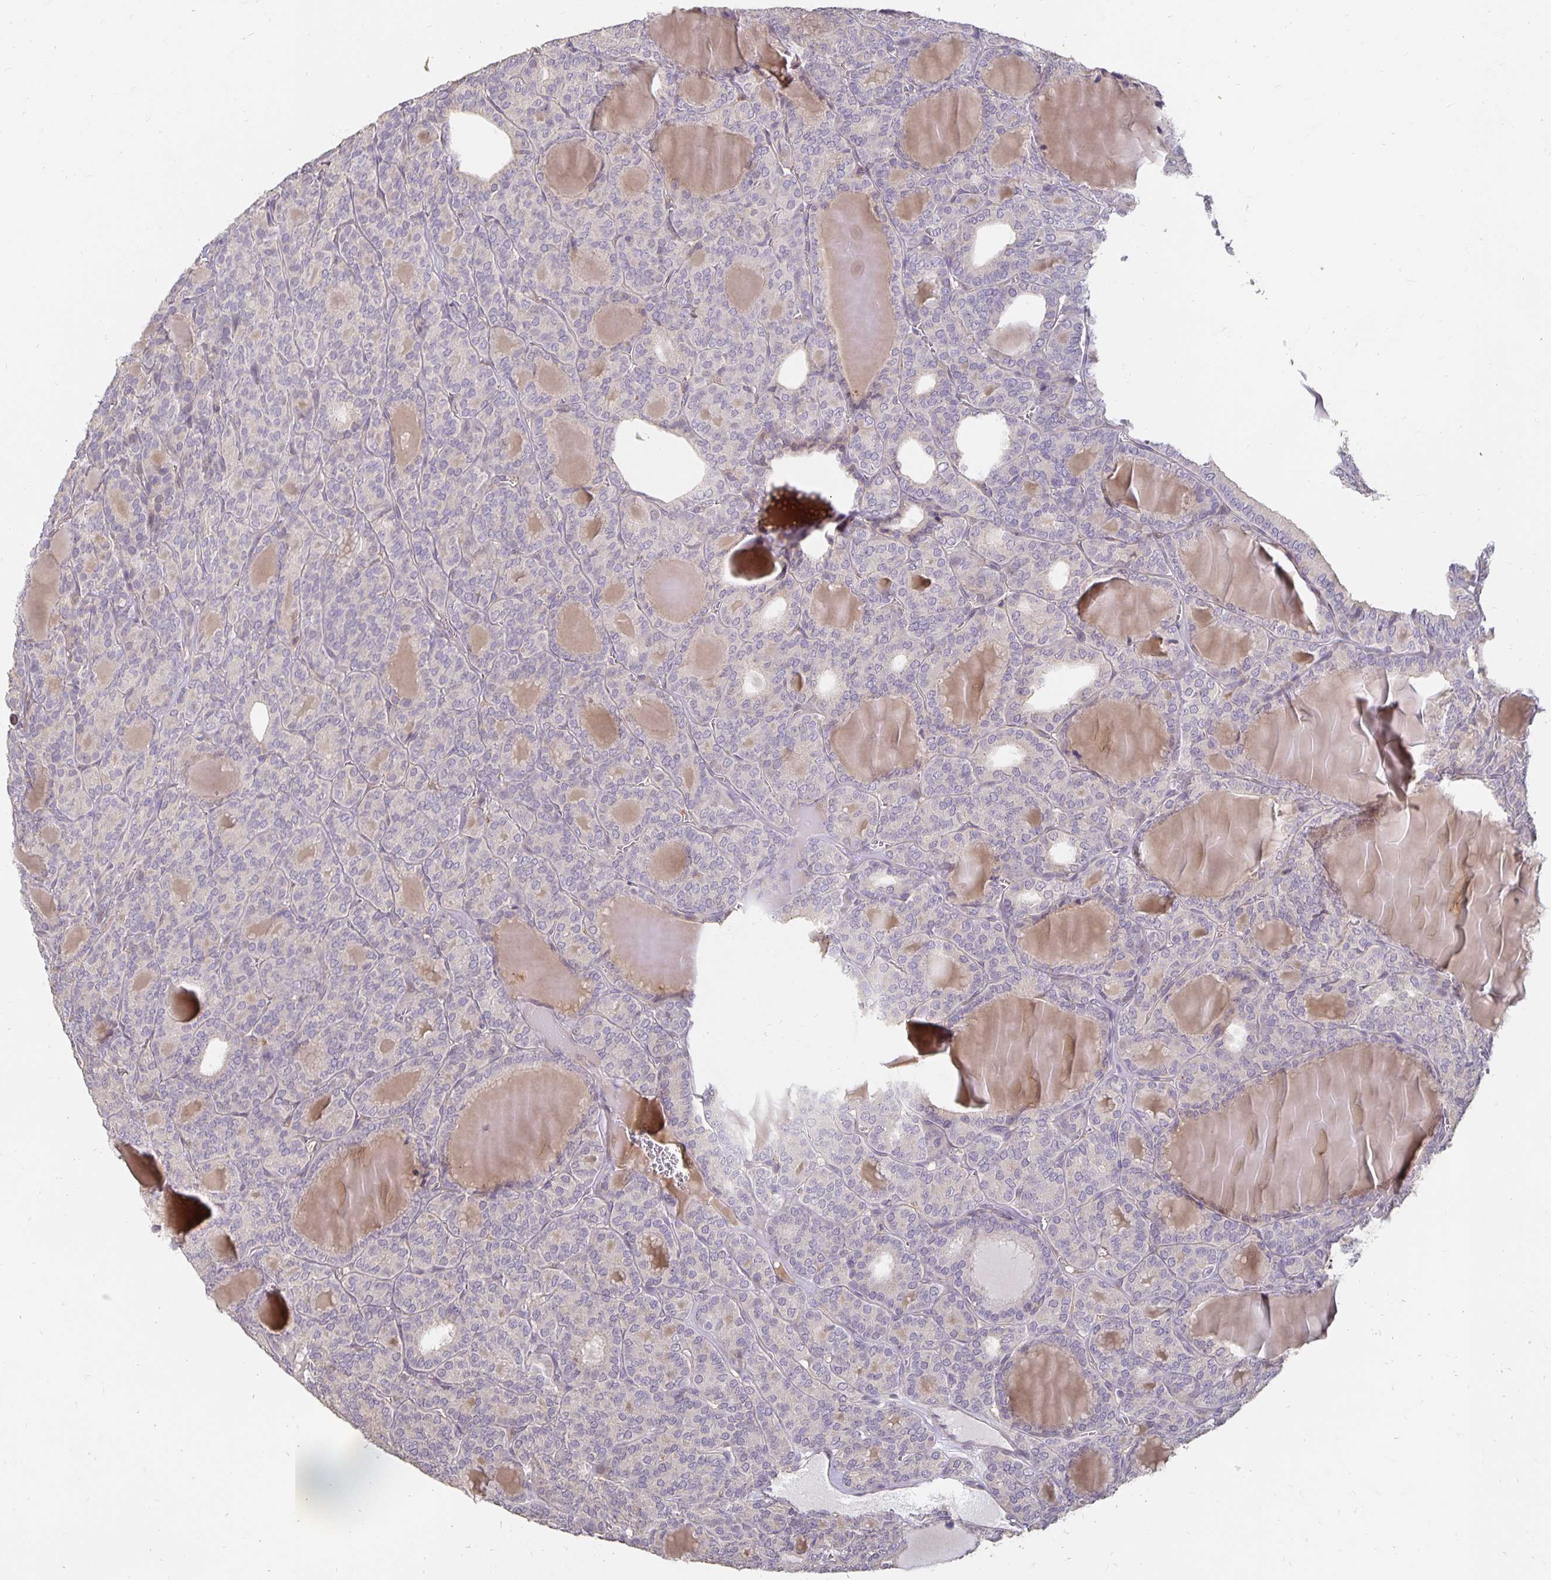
{"staining": {"intensity": "negative", "quantity": "none", "location": "none"}, "tissue": "thyroid cancer", "cell_type": "Tumor cells", "image_type": "cancer", "snomed": [{"axis": "morphology", "description": "Follicular adenoma carcinoma, NOS"}, {"axis": "topography", "description": "Thyroid gland"}], "caption": "A photomicrograph of human thyroid cancer (follicular adenoma carcinoma) is negative for staining in tumor cells.", "gene": "CST6", "patient": {"sex": "male", "age": 74}}